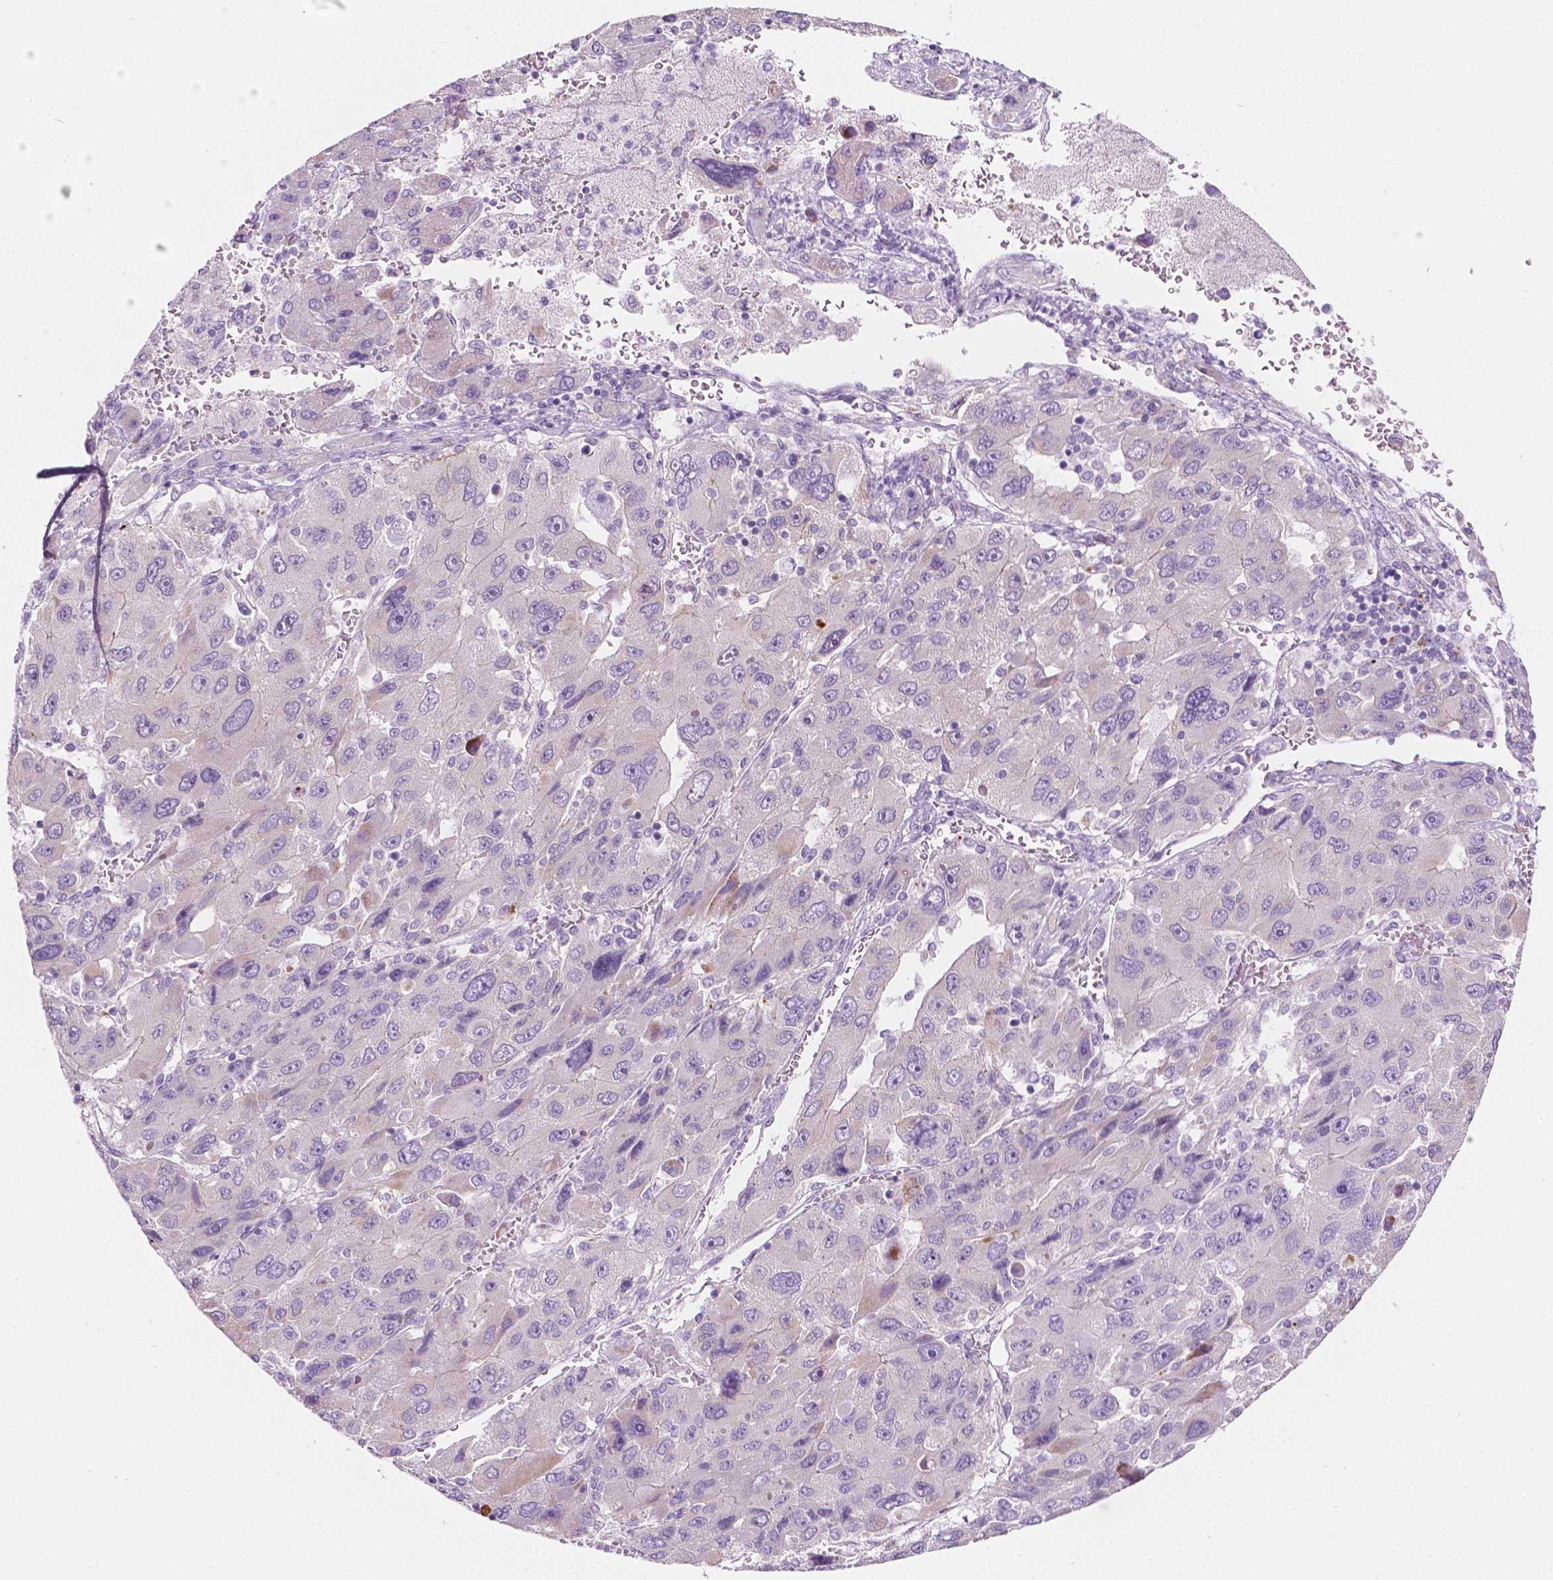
{"staining": {"intensity": "negative", "quantity": "none", "location": "none"}, "tissue": "liver cancer", "cell_type": "Tumor cells", "image_type": "cancer", "snomed": [{"axis": "morphology", "description": "Carcinoma, Hepatocellular, NOS"}, {"axis": "topography", "description": "Liver"}], "caption": "Liver cancer (hepatocellular carcinoma) was stained to show a protein in brown. There is no significant staining in tumor cells. (Stains: DAB immunohistochemistry (IHC) with hematoxylin counter stain, Microscopy: brightfield microscopy at high magnification).", "gene": "NOS1AP", "patient": {"sex": "female", "age": 41}}